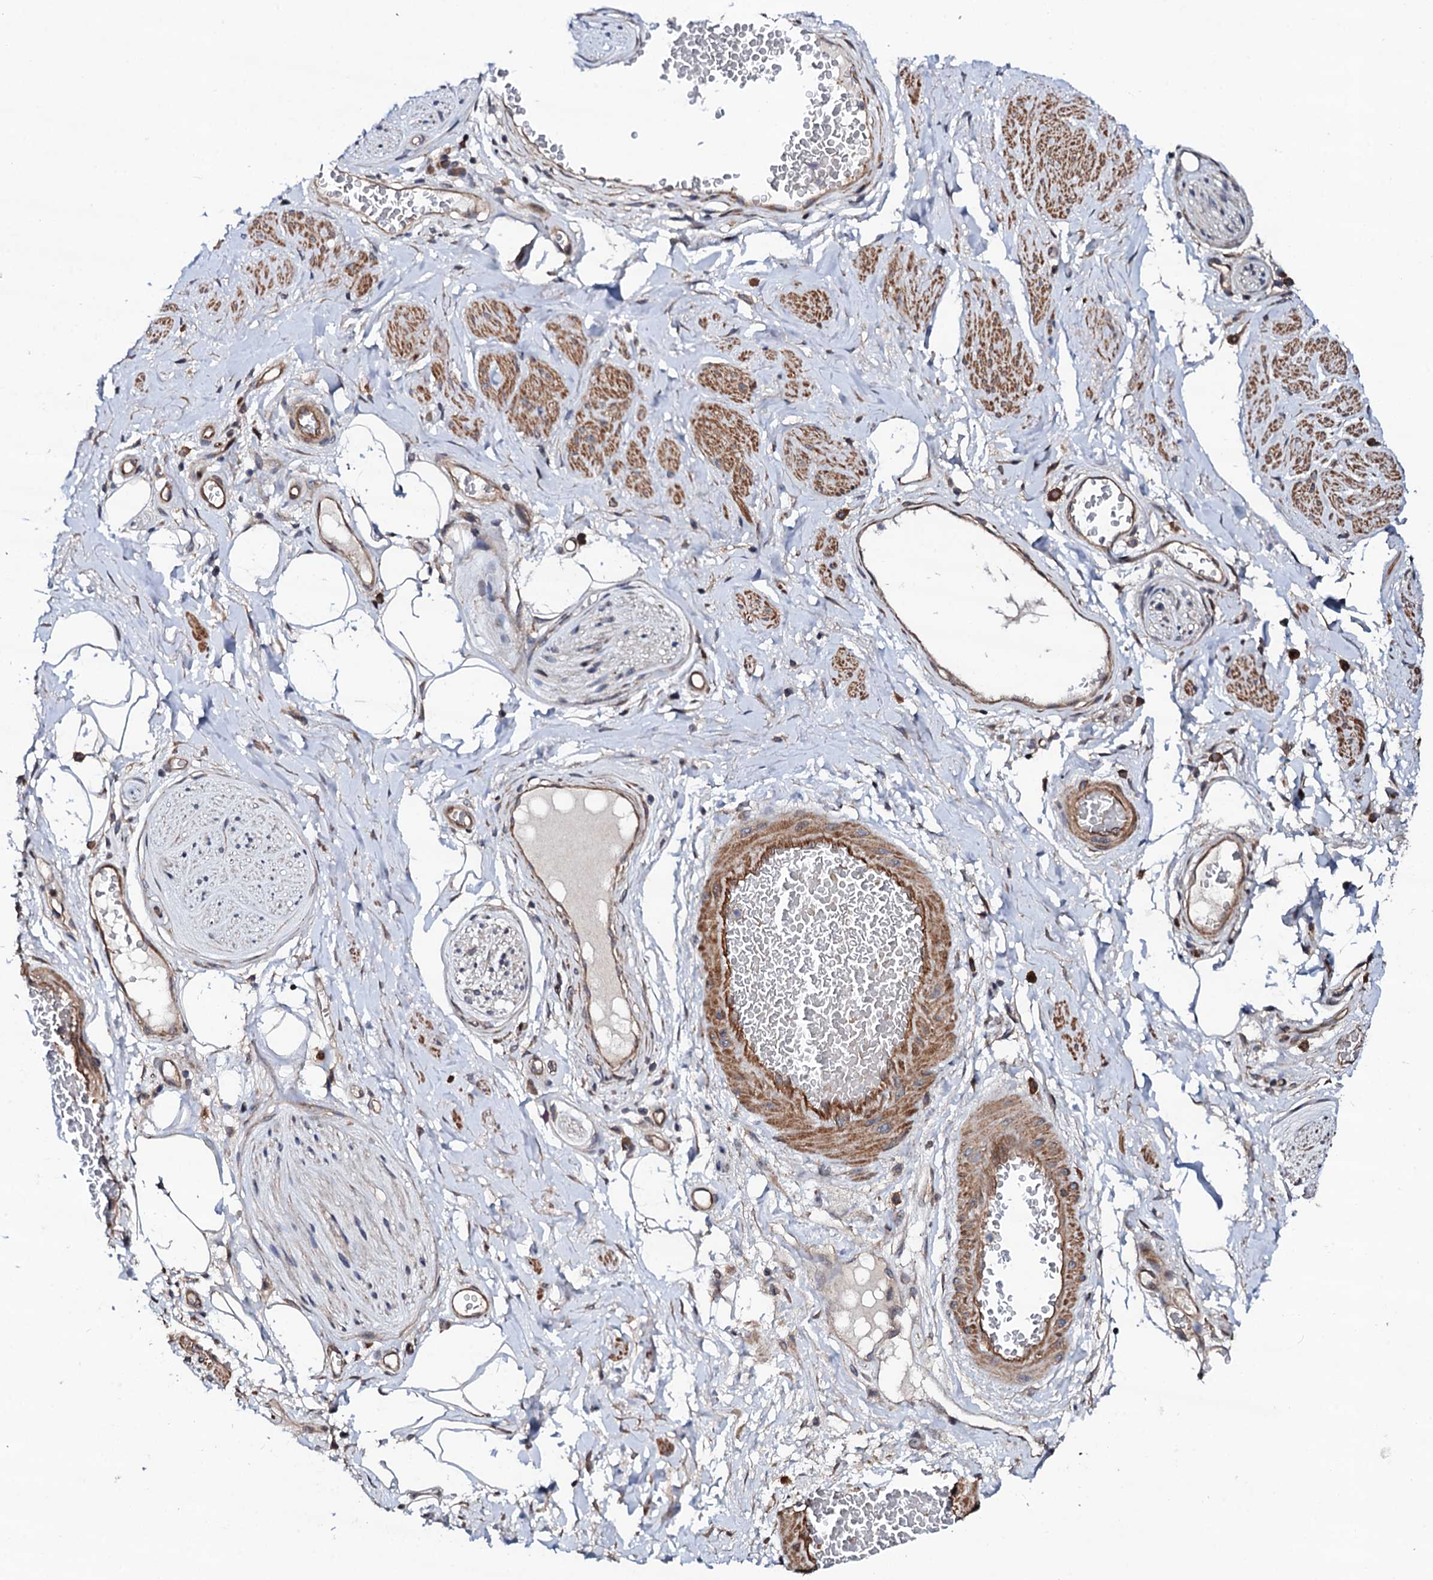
{"staining": {"intensity": "weak", "quantity": "25%-75%", "location": "cytoplasmic/membranous"}, "tissue": "adipose tissue", "cell_type": "Adipocytes", "image_type": "normal", "snomed": [{"axis": "morphology", "description": "Normal tissue, NOS"}, {"axis": "morphology", "description": "Adenocarcinoma, NOS"}, {"axis": "topography", "description": "Rectum"}, {"axis": "topography", "description": "Vagina"}, {"axis": "topography", "description": "Peripheral nerve tissue"}], "caption": "Protein expression analysis of normal human adipose tissue reveals weak cytoplasmic/membranous positivity in about 25%-75% of adipocytes. The staining was performed using DAB to visualize the protein expression in brown, while the nuclei were stained in blue with hematoxylin (Magnification: 20x).", "gene": "CIAO2A", "patient": {"sex": "female", "age": 71}}